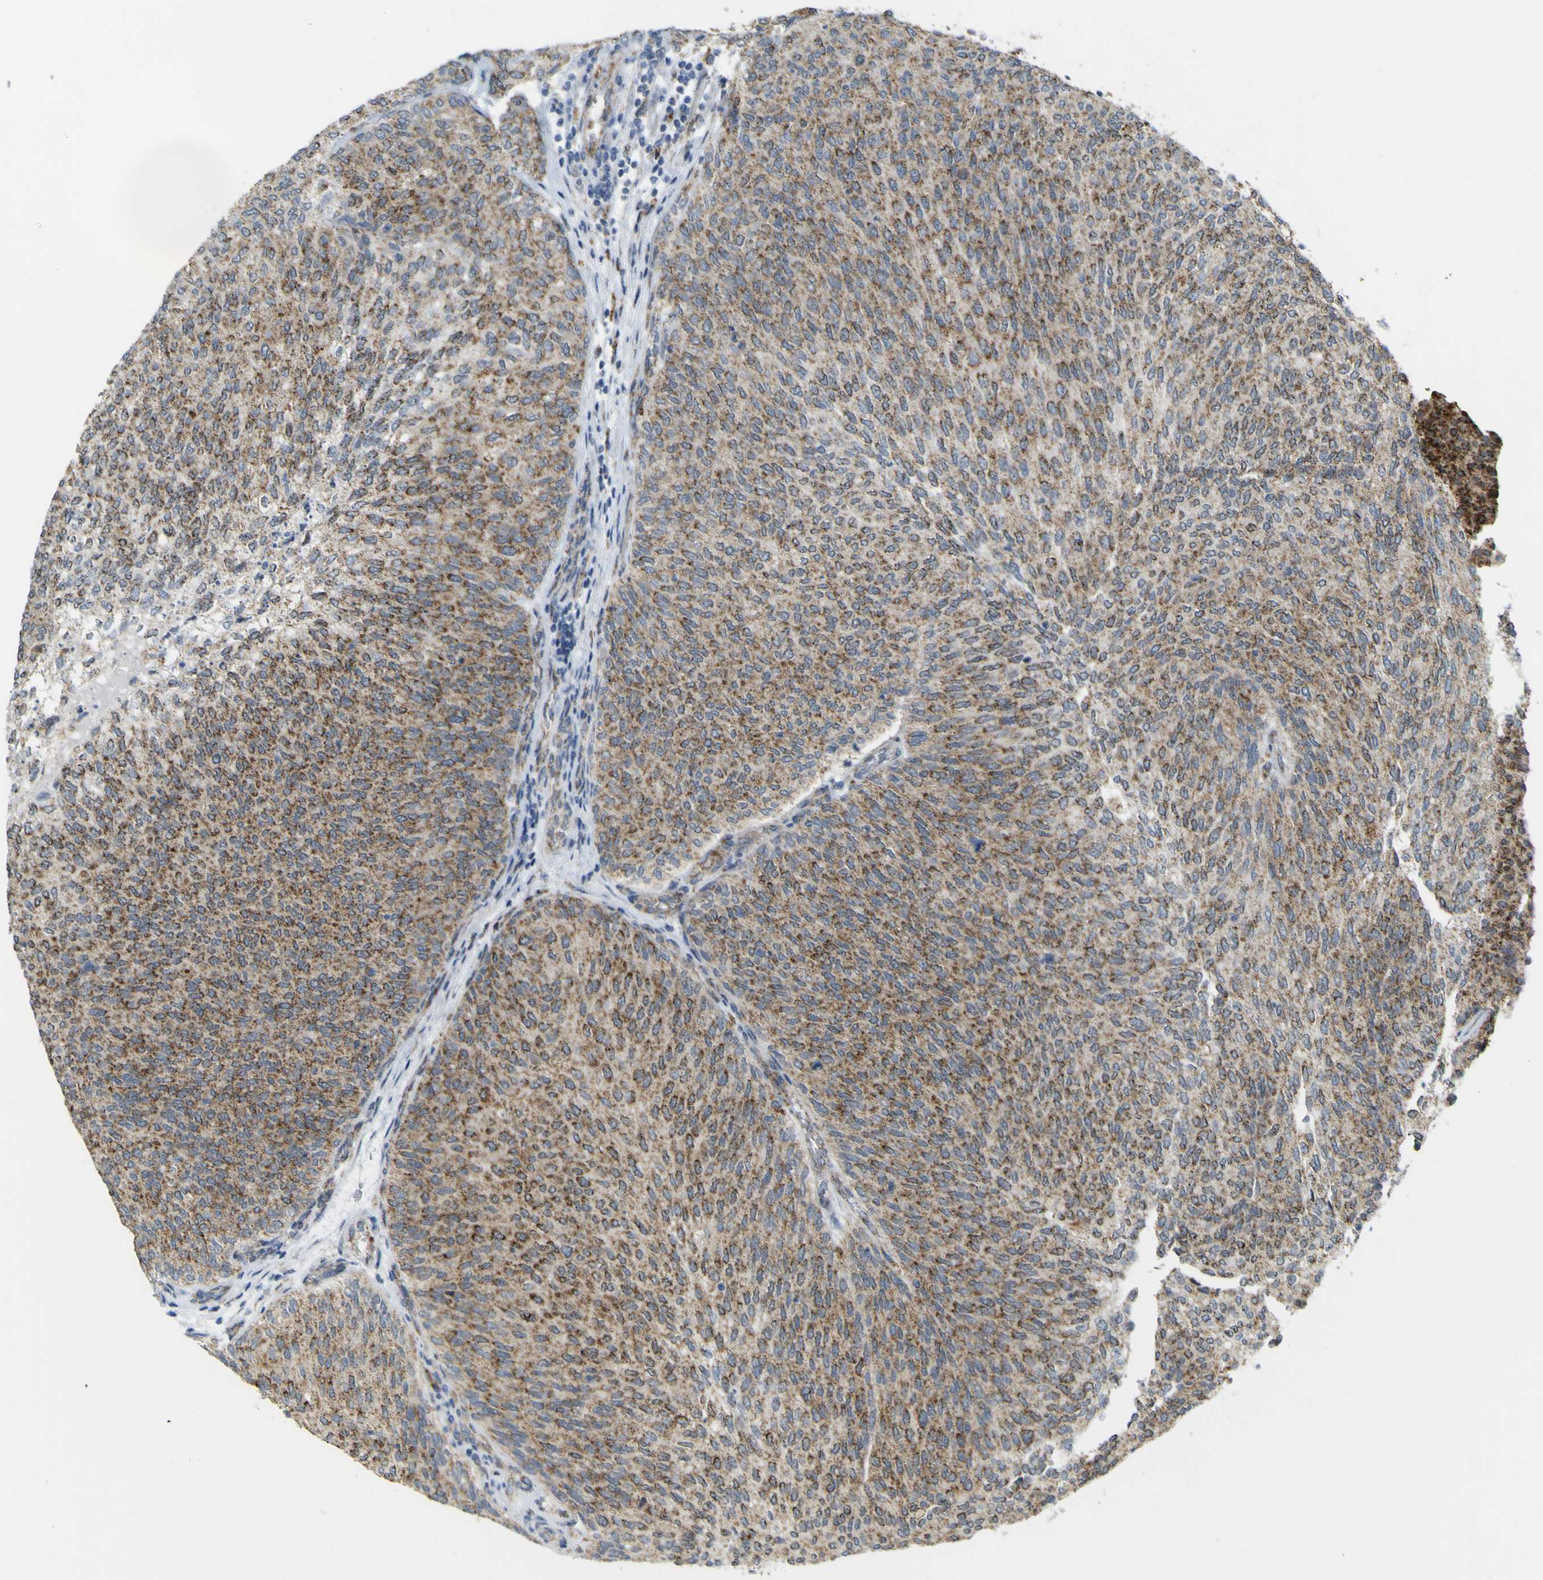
{"staining": {"intensity": "moderate", "quantity": ">75%", "location": "cytoplasmic/membranous"}, "tissue": "urothelial cancer", "cell_type": "Tumor cells", "image_type": "cancer", "snomed": [{"axis": "morphology", "description": "Urothelial carcinoma, Low grade"}, {"axis": "topography", "description": "Urinary bladder"}], "caption": "Urothelial carcinoma (low-grade) stained with a brown dye displays moderate cytoplasmic/membranous positive positivity in approximately >75% of tumor cells.", "gene": "ACBD5", "patient": {"sex": "female", "age": 79}}